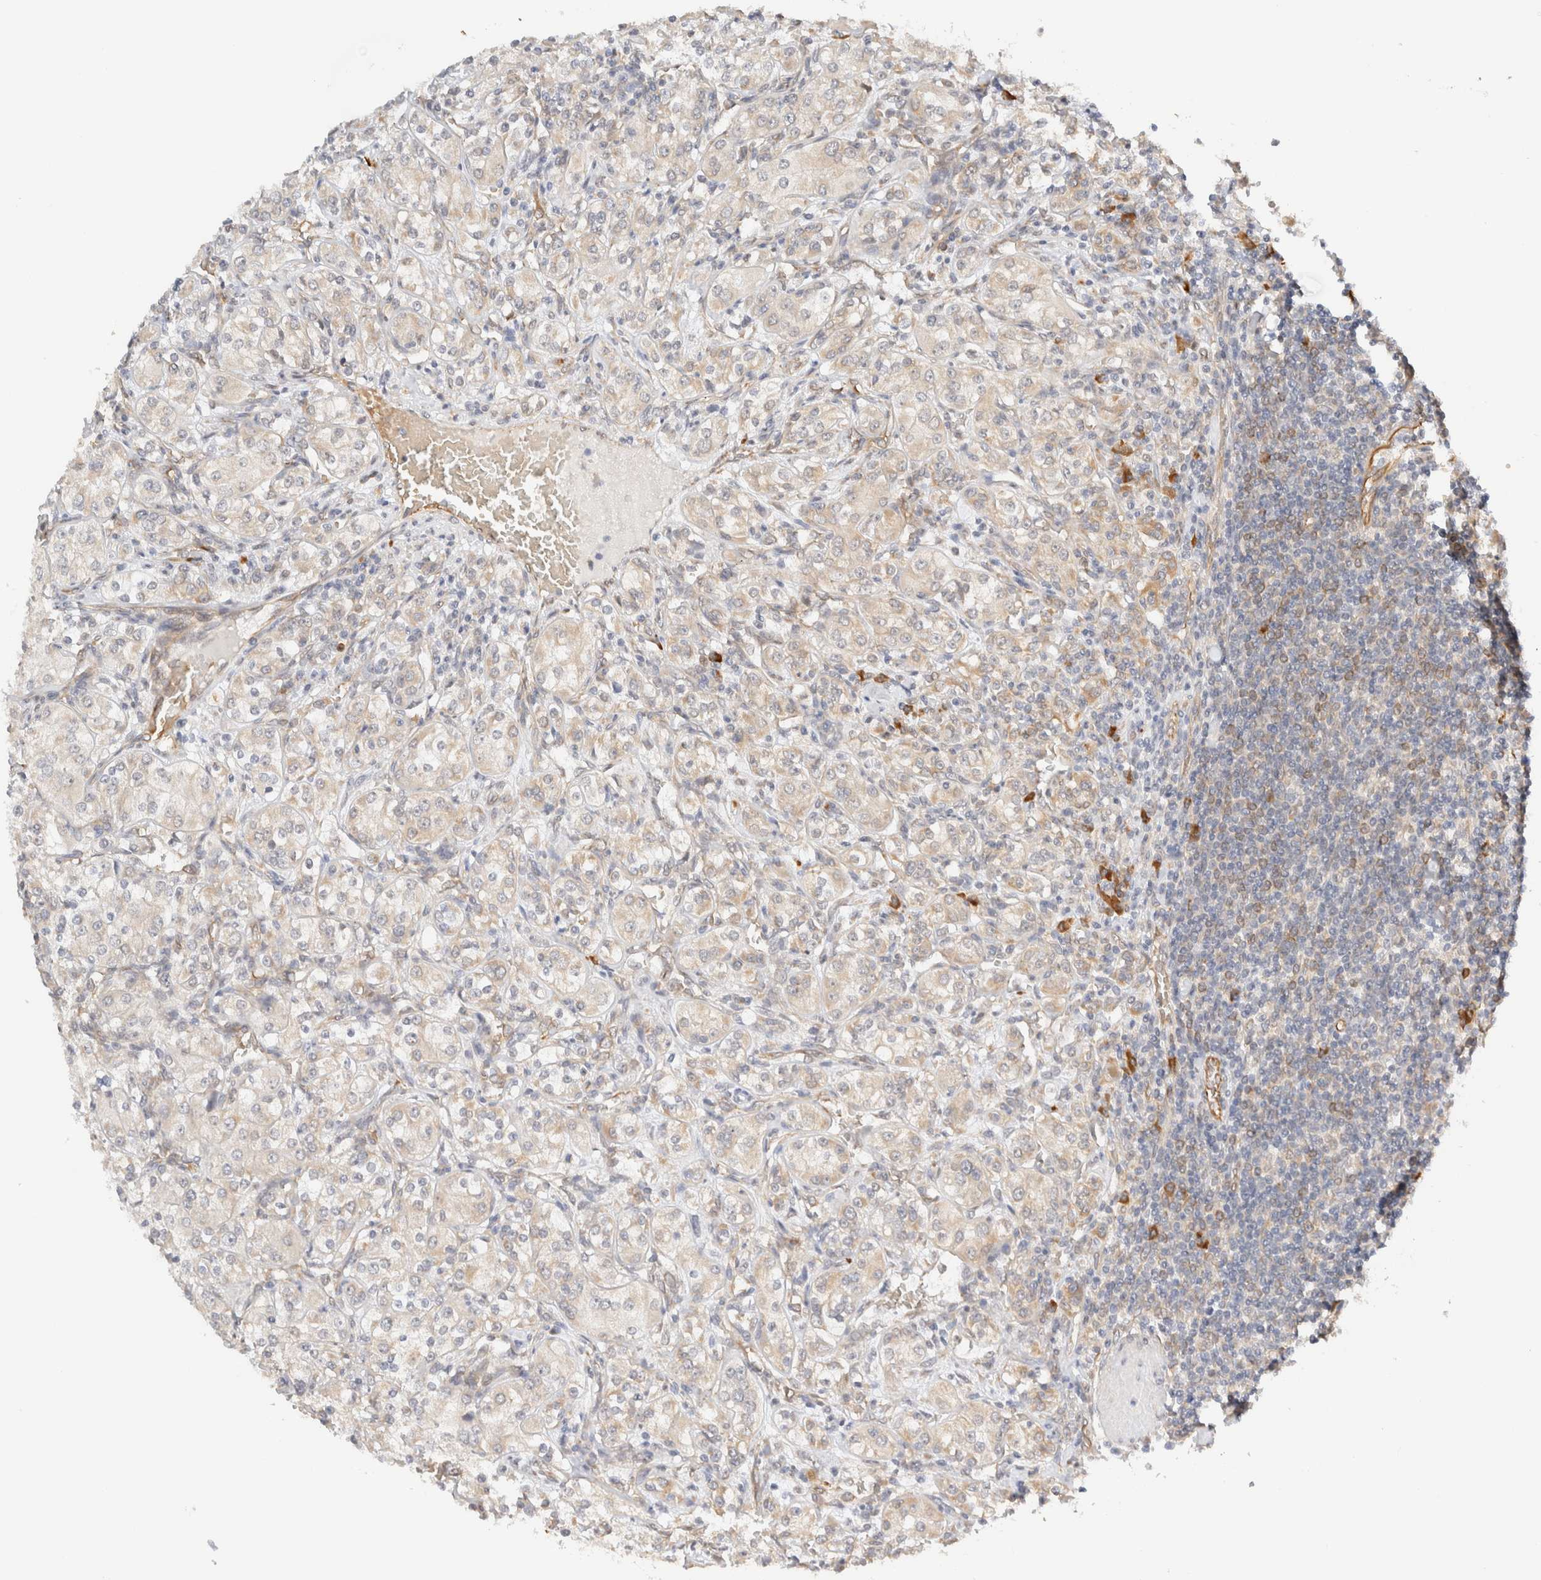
{"staining": {"intensity": "weak", "quantity": "25%-75%", "location": "cytoplasmic/membranous"}, "tissue": "renal cancer", "cell_type": "Tumor cells", "image_type": "cancer", "snomed": [{"axis": "morphology", "description": "Adenocarcinoma, NOS"}, {"axis": "topography", "description": "Kidney"}], "caption": "Immunohistochemical staining of human adenocarcinoma (renal) reveals low levels of weak cytoplasmic/membranous positivity in approximately 25%-75% of tumor cells.", "gene": "SYVN1", "patient": {"sex": "male", "age": 77}}